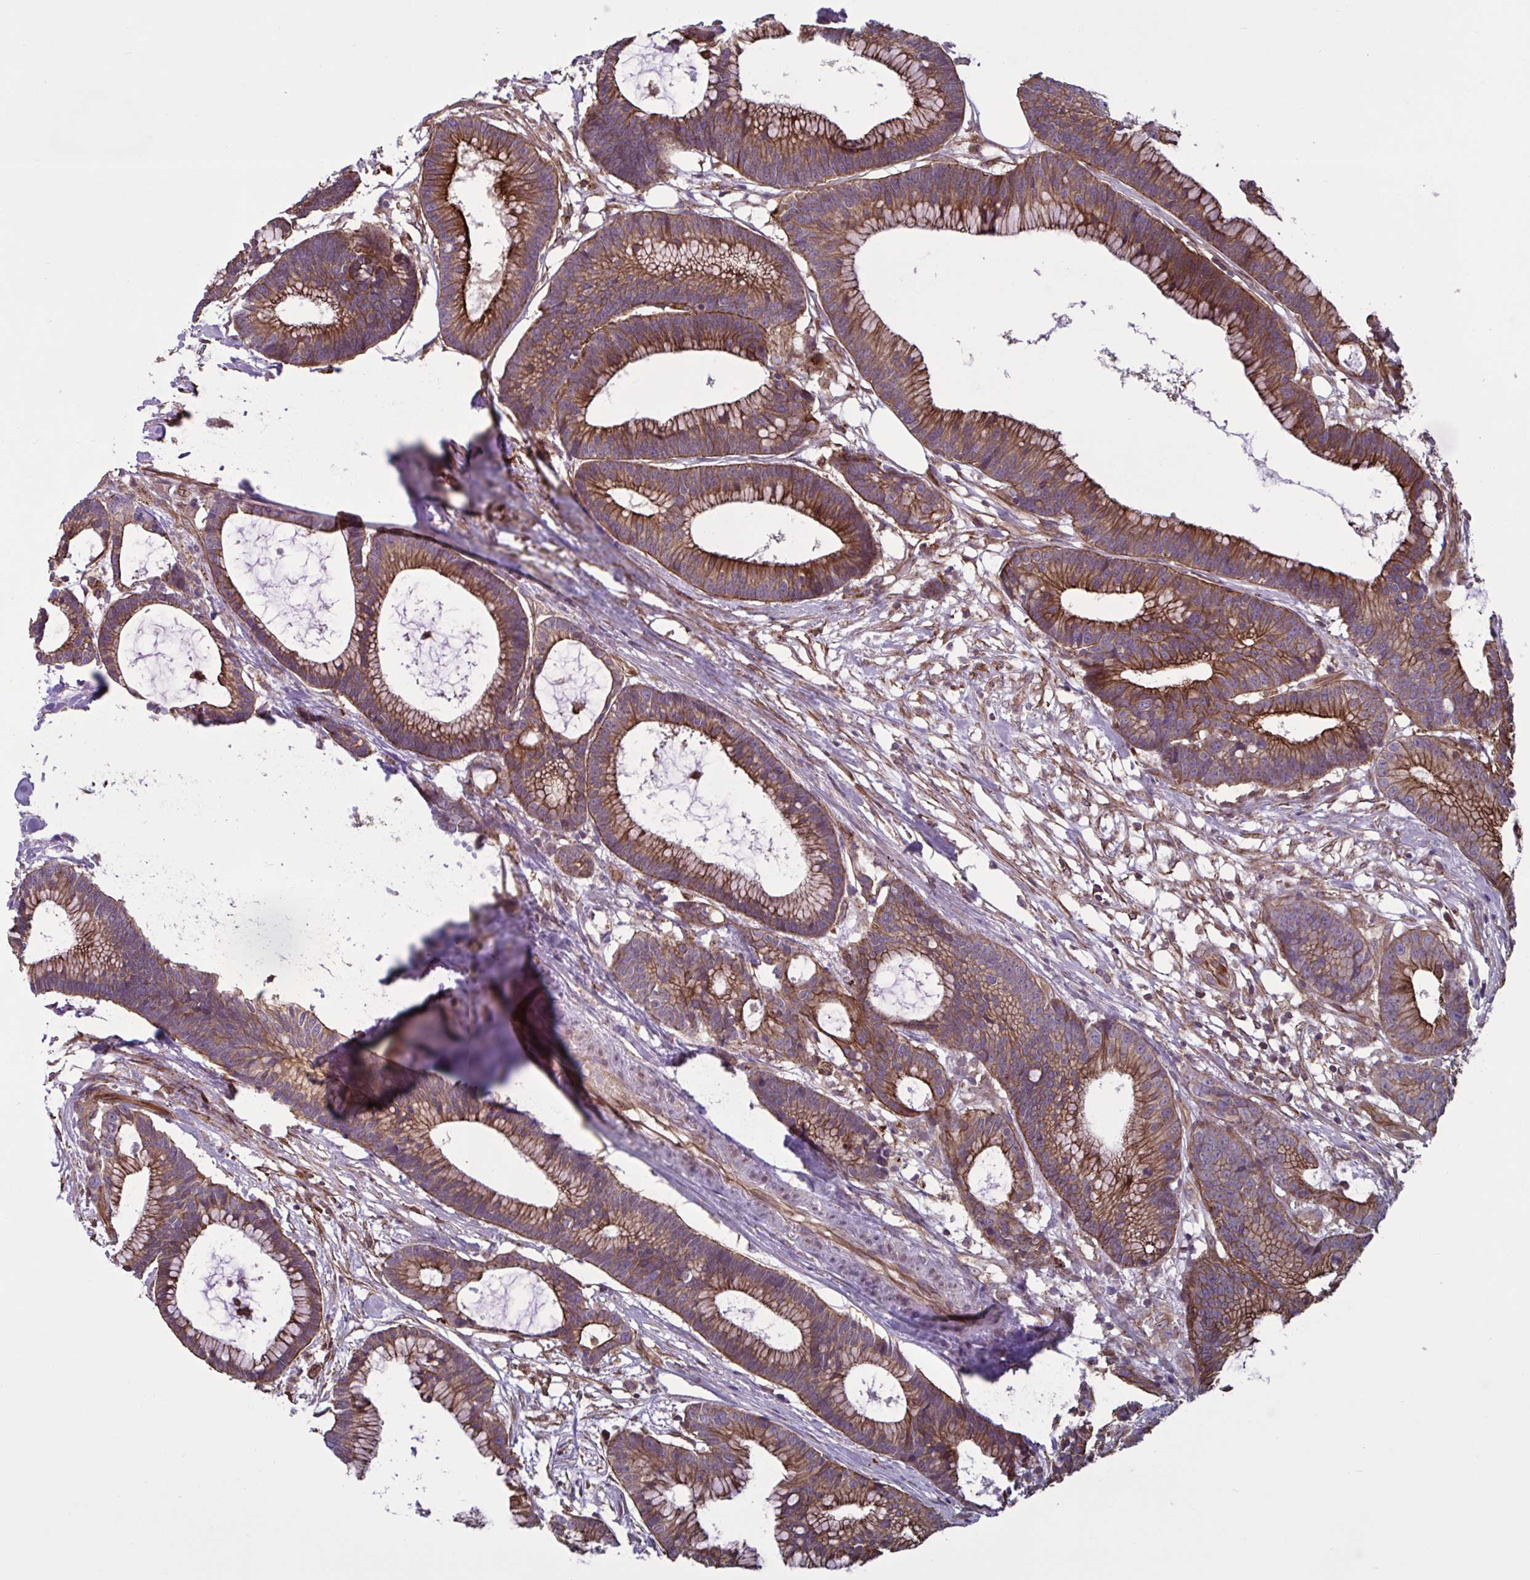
{"staining": {"intensity": "strong", "quantity": ">75%", "location": "cytoplasmic/membranous"}, "tissue": "colorectal cancer", "cell_type": "Tumor cells", "image_type": "cancer", "snomed": [{"axis": "morphology", "description": "Adenocarcinoma, NOS"}, {"axis": "topography", "description": "Colon"}], "caption": "Protein expression analysis of colorectal cancer (adenocarcinoma) demonstrates strong cytoplasmic/membranous positivity in about >75% of tumor cells.", "gene": "GLTP", "patient": {"sex": "female", "age": 78}}